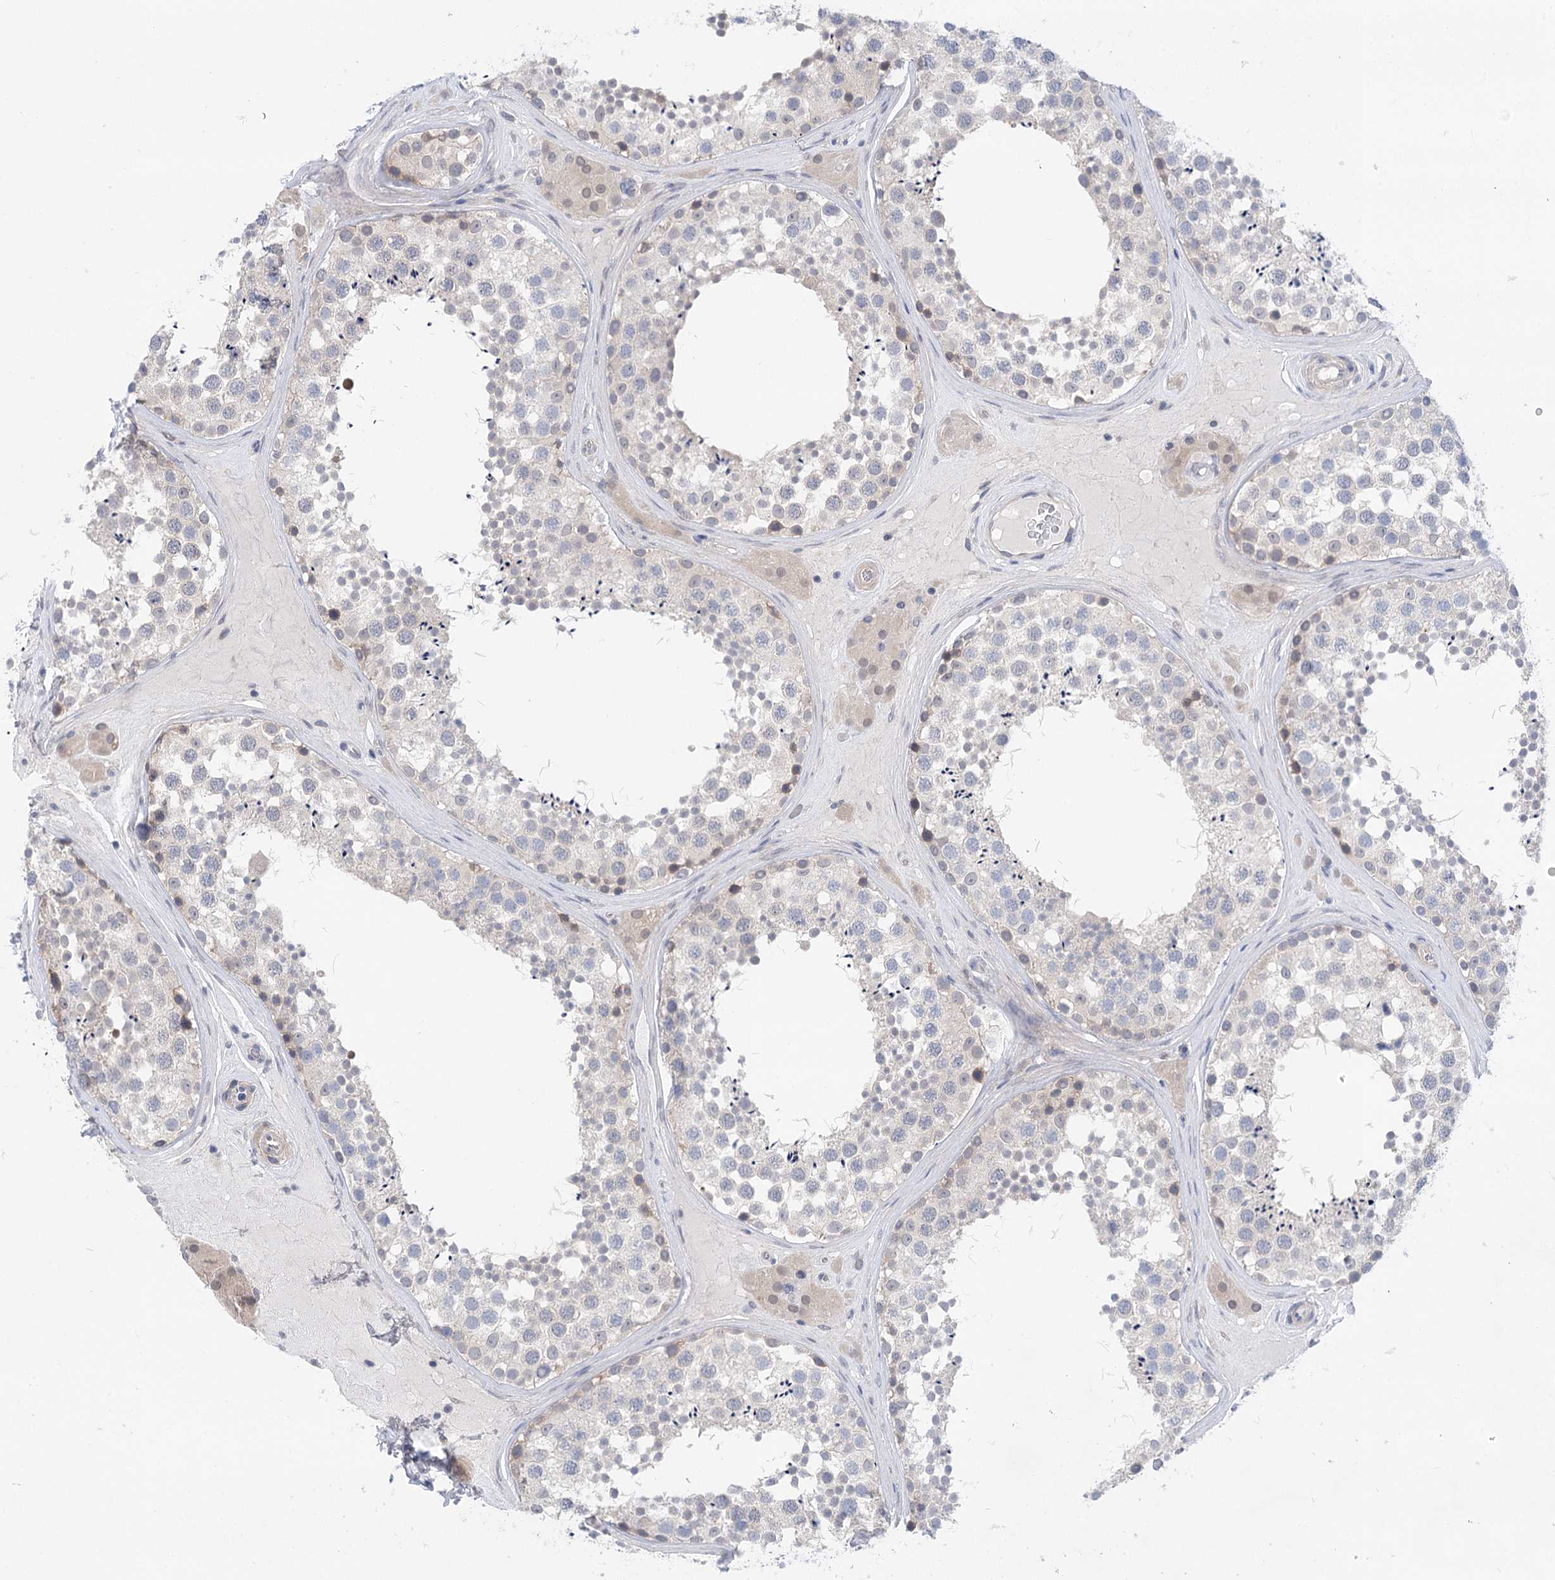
{"staining": {"intensity": "negative", "quantity": "none", "location": "none"}, "tissue": "testis", "cell_type": "Cells in seminiferous ducts", "image_type": "normal", "snomed": [{"axis": "morphology", "description": "Normal tissue, NOS"}, {"axis": "topography", "description": "Testis"}], "caption": "Micrograph shows no protein staining in cells in seminiferous ducts of benign testis. (DAB (3,3'-diaminobenzidine) immunohistochemistry with hematoxylin counter stain).", "gene": "LALBA", "patient": {"sex": "male", "age": 46}}